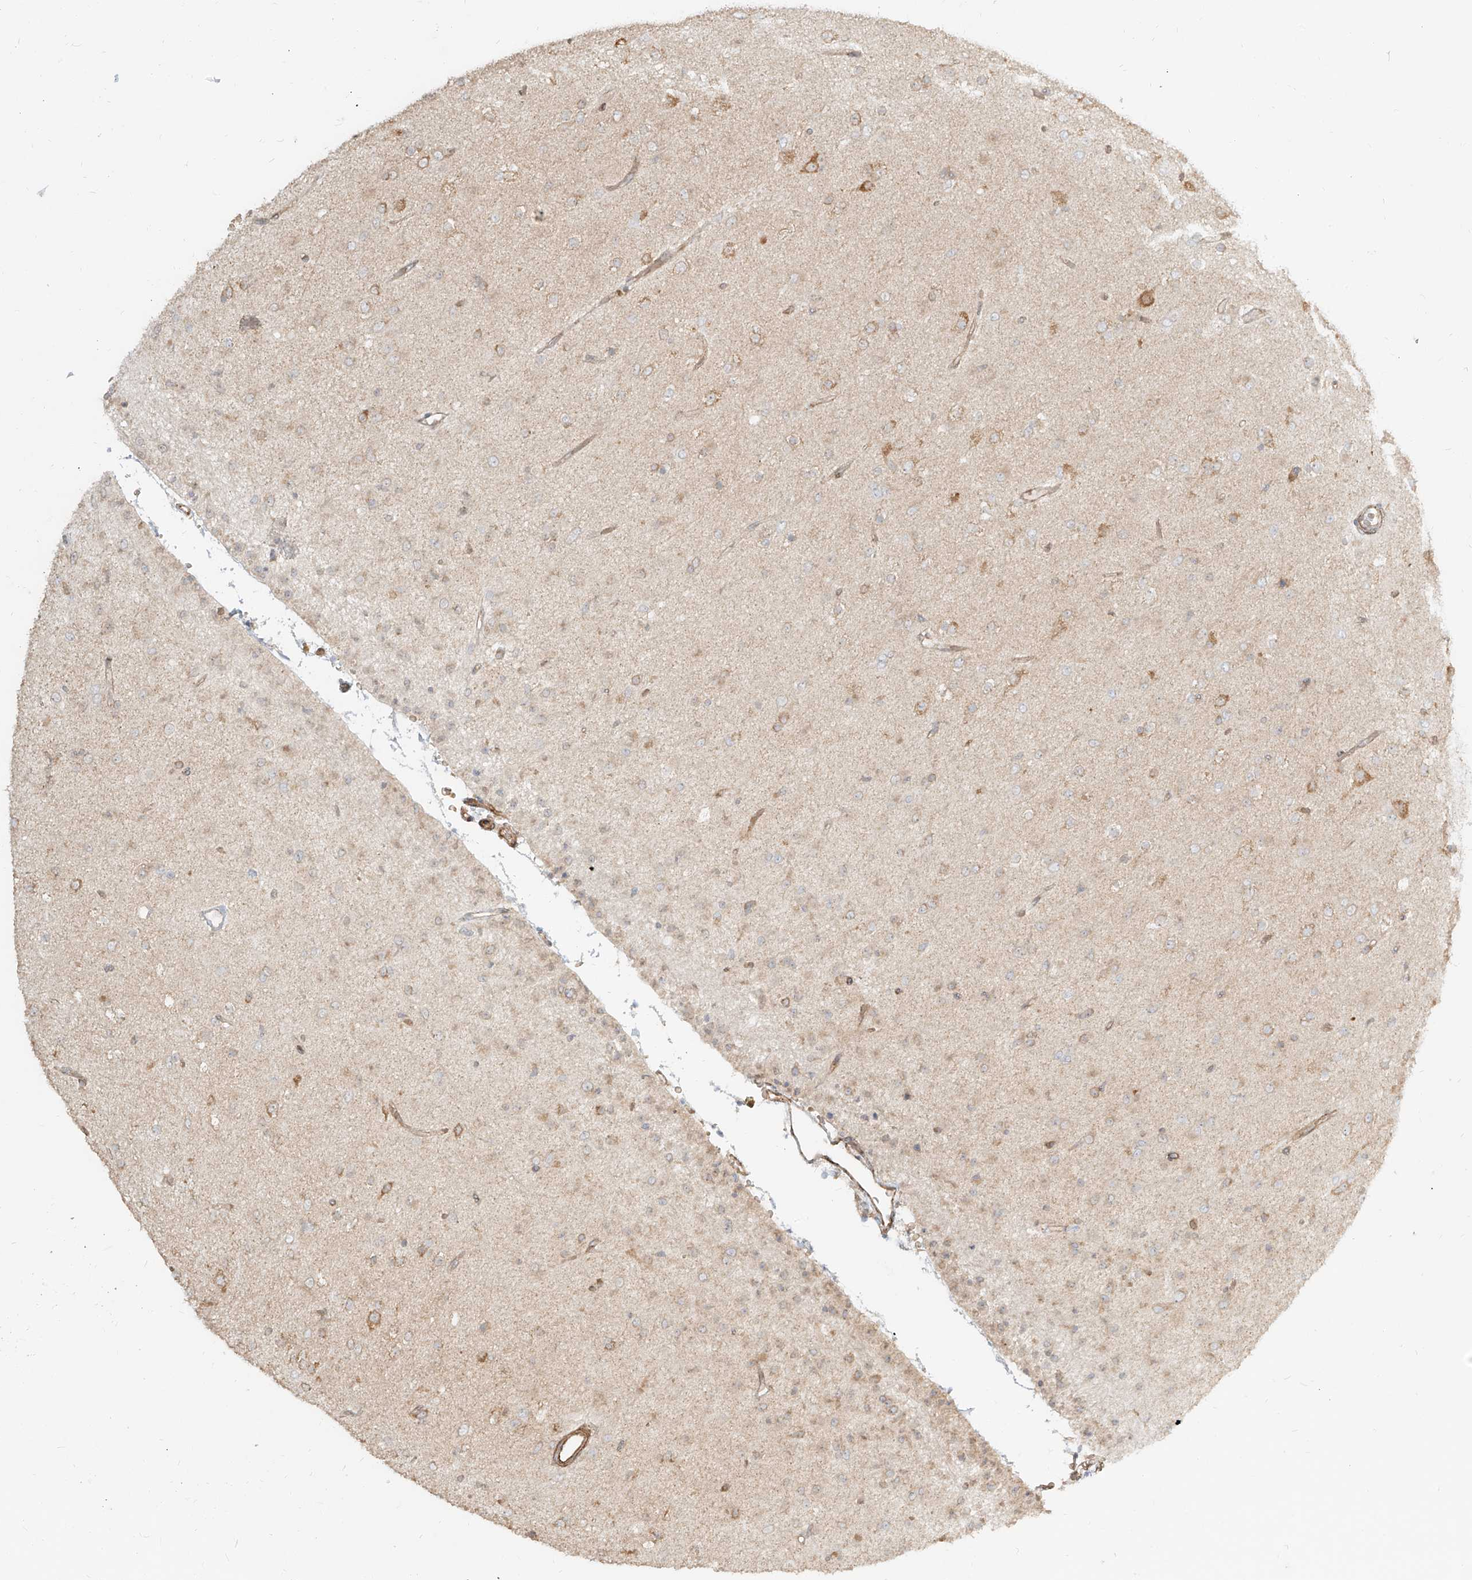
{"staining": {"intensity": "weak", "quantity": "<25%", "location": "cytoplasmic/membranous"}, "tissue": "glioma", "cell_type": "Tumor cells", "image_type": "cancer", "snomed": [{"axis": "morphology", "description": "Glioma, malignant, Low grade"}, {"axis": "topography", "description": "Brain"}], "caption": "Immunohistochemistry (IHC) of glioma shows no expression in tumor cells.", "gene": "UBE2K", "patient": {"sex": "male", "age": 65}}